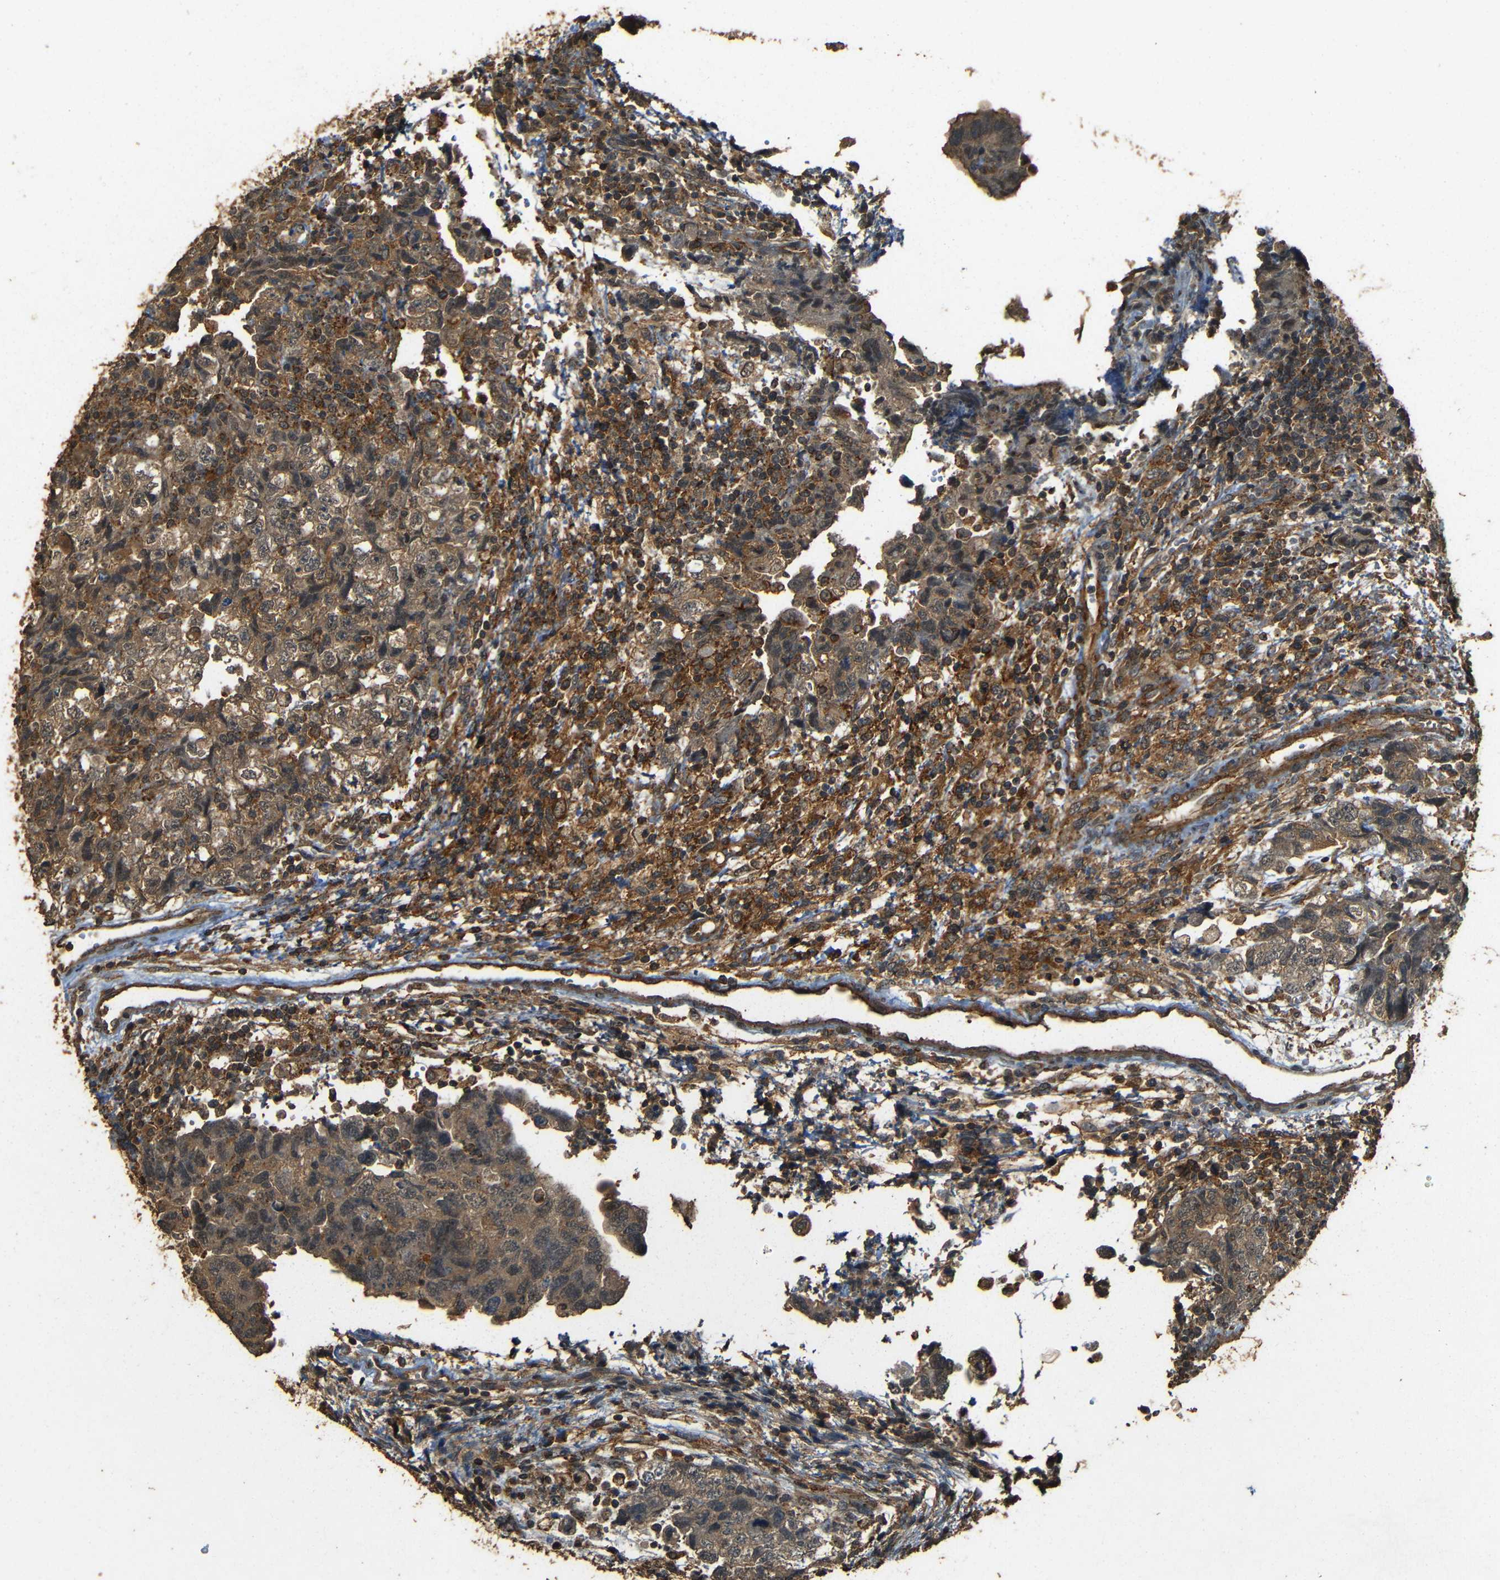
{"staining": {"intensity": "moderate", "quantity": ">75%", "location": "cytoplasmic/membranous"}, "tissue": "testis cancer", "cell_type": "Tumor cells", "image_type": "cancer", "snomed": [{"axis": "morphology", "description": "Carcinoma, Embryonal, NOS"}, {"axis": "topography", "description": "Testis"}], "caption": "Brown immunohistochemical staining in human testis embryonal carcinoma shows moderate cytoplasmic/membranous positivity in approximately >75% of tumor cells.", "gene": "PDE5A", "patient": {"sex": "male", "age": 36}}